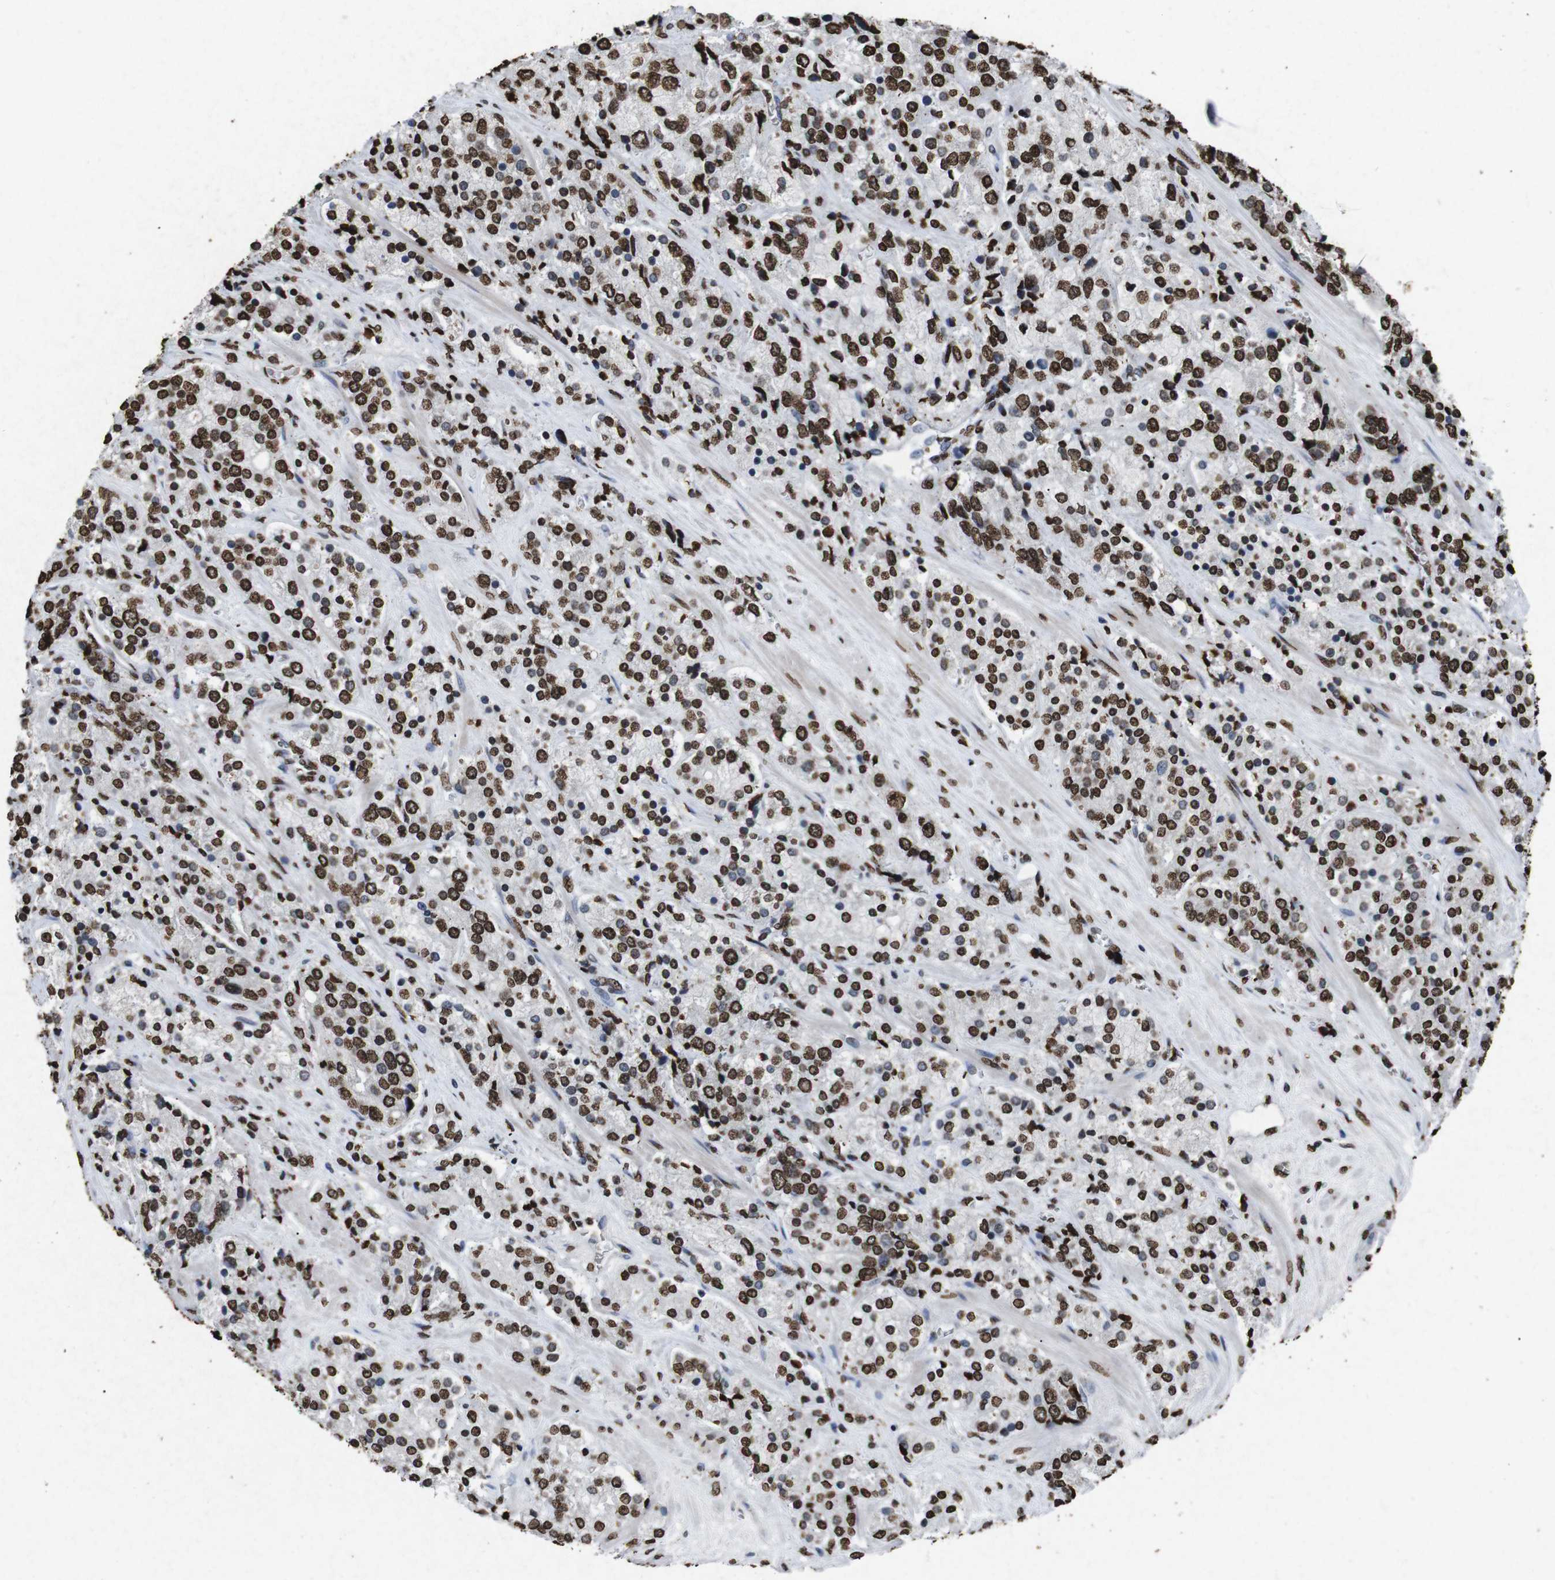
{"staining": {"intensity": "strong", "quantity": ">75%", "location": "nuclear"}, "tissue": "prostate cancer", "cell_type": "Tumor cells", "image_type": "cancer", "snomed": [{"axis": "morphology", "description": "Adenocarcinoma, High grade"}, {"axis": "topography", "description": "Prostate"}], "caption": "Immunohistochemistry (IHC) photomicrograph of human prostate cancer stained for a protein (brown), which demonstrates high levels of strong nuclear staining in about >75% of tumor cells.", "gene": "MDM2", "patient": {"sex": "male", "age": 71}}